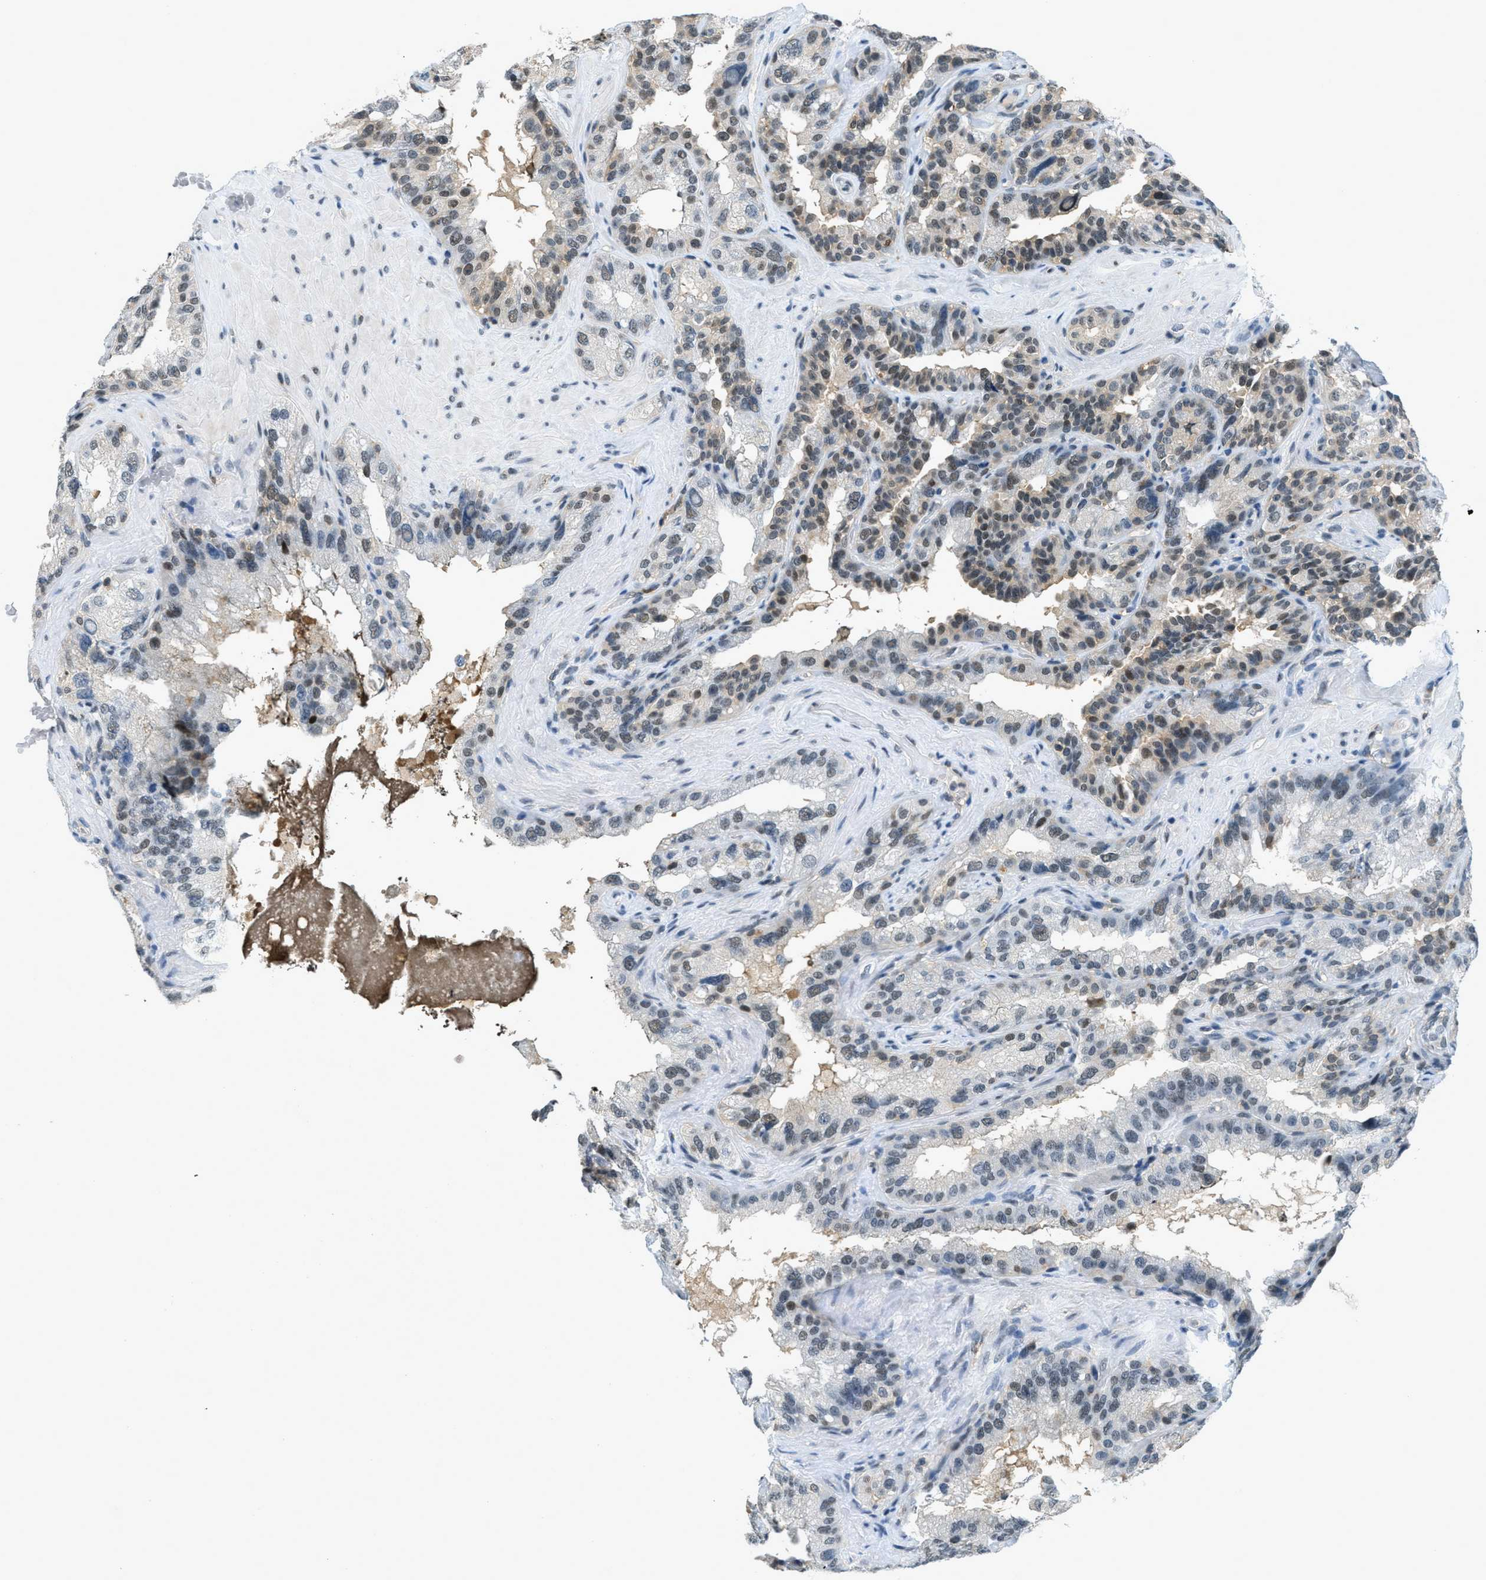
{"staining": {"intensity": "moderate", "quantity": ">75%", "location": "nuclear"}, "tissue": "seminal vesicle", "cell_type": "Glandular cells", "image_type": "normal", "snomed": [{"axis": "morphology", "description": "Normal tissue, NOS"}, {"axis": "topography", "description": "Seminal veicle"}], "caption": "About >75% of glandular cells in normal human seminal vesicle show moderate nuclear protein staining as visualized by brown immunohistochemical staining.", "gene": "OGFR", "patient": {"sex": "male", "age": 68}}